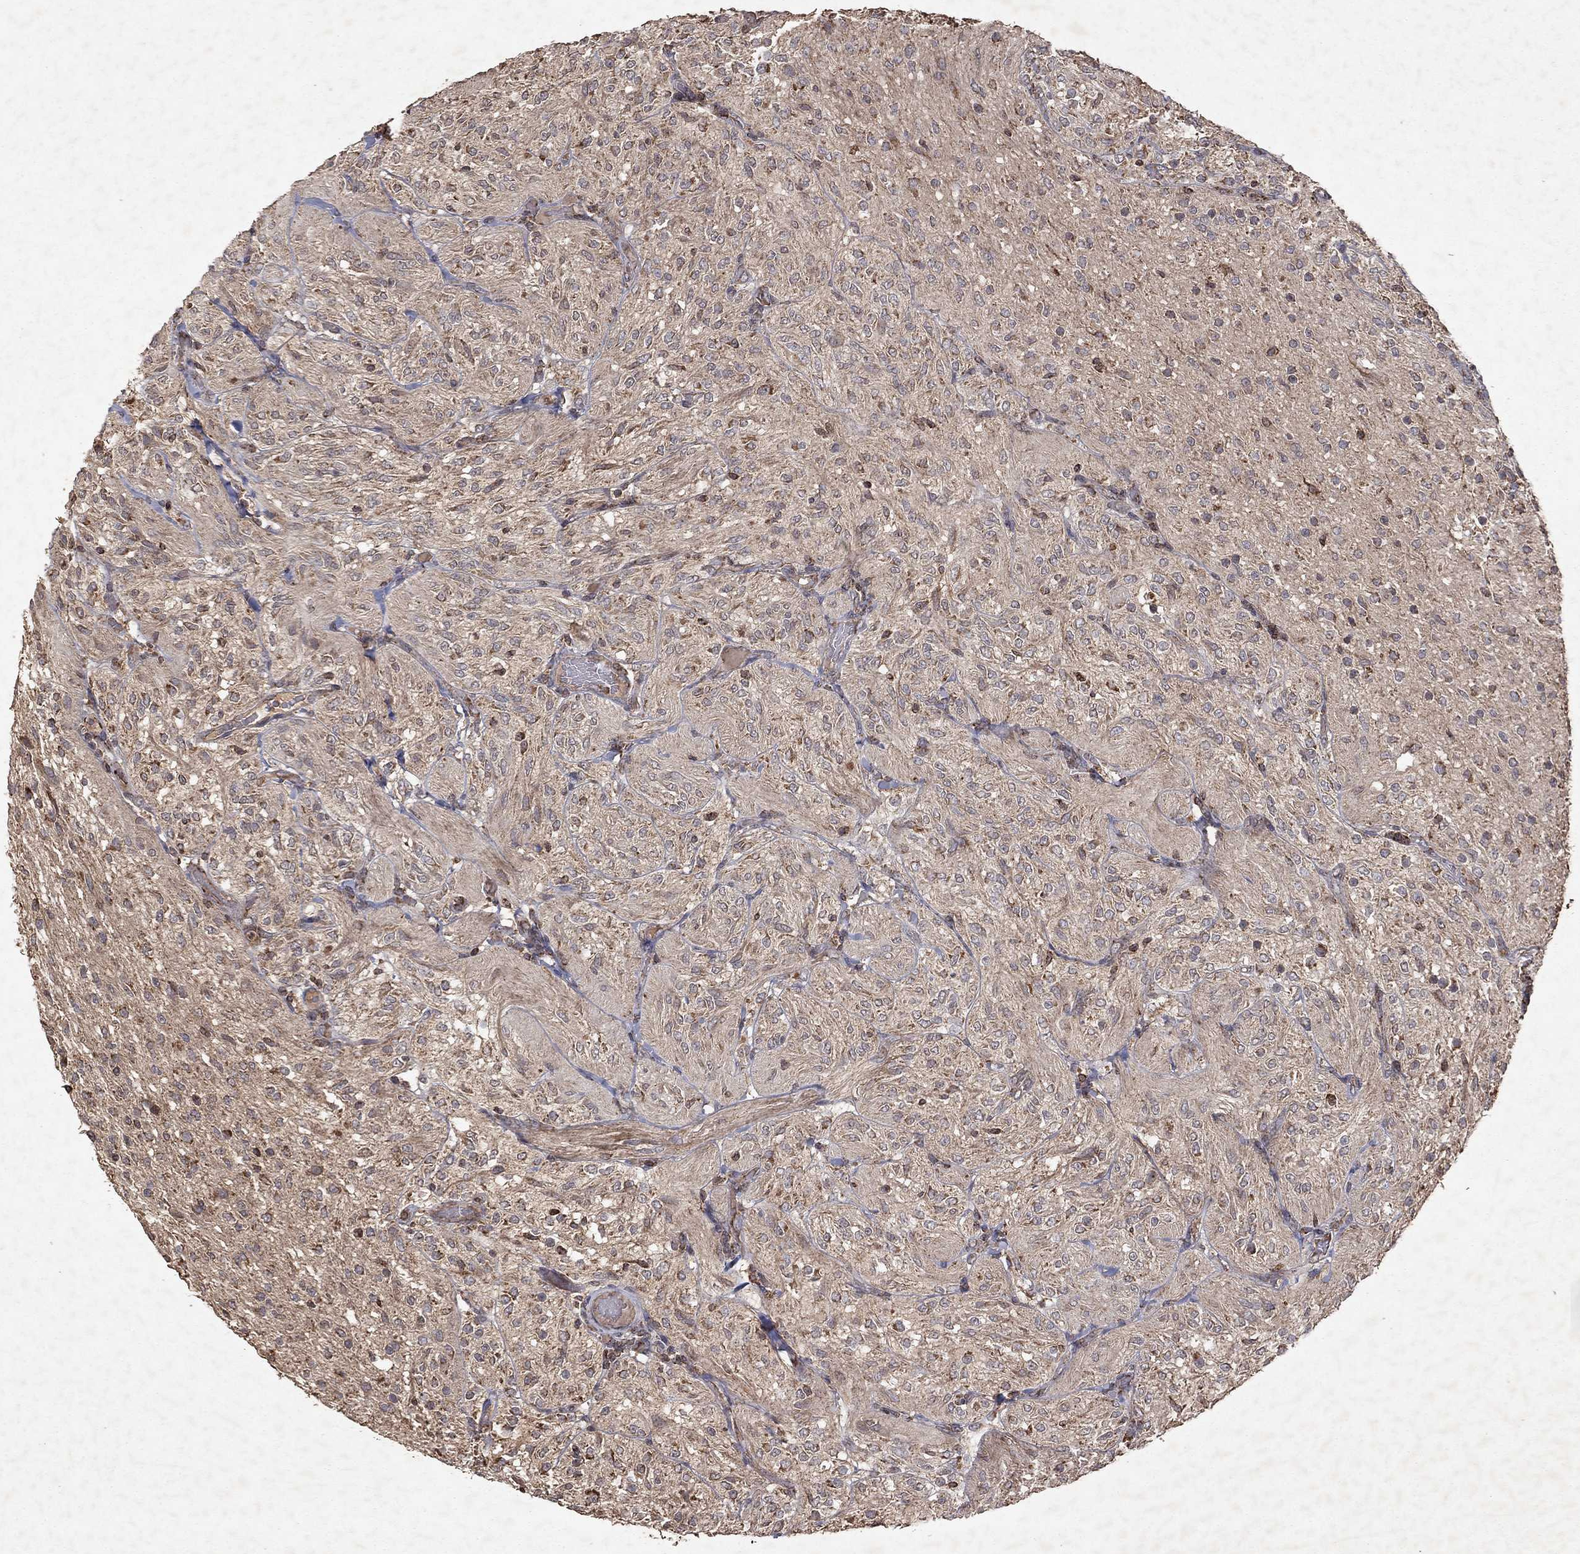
{"staining": {"intensity": "strong", "quantity": "<25%", "location": "cytoplasmic/membranous"}, "tissue": "glioma", "cell_type": "Tumor cells", "image_type": "cancer", "snomed": [{"axis": "morphology", "description": "Glioma, malignant, Low grade"}, {"axis": "topography", "description": "Brain"}], "caption": "High-magnification brightfield microscopy of glioma stained with DAB (3,3'-diaminobenzidine) (brown) and counterstained with hematoxylin (blue). tumor cells exhibit strong cytoplasmic/membranous staining is appreciated in approximately<25% of cells. Immunohistochemistry (ihc) stains the protein in brown and the nuclei are stained blue.", "gene": "PYROXD2", "patient": {"sex": "male", "age": 3}}